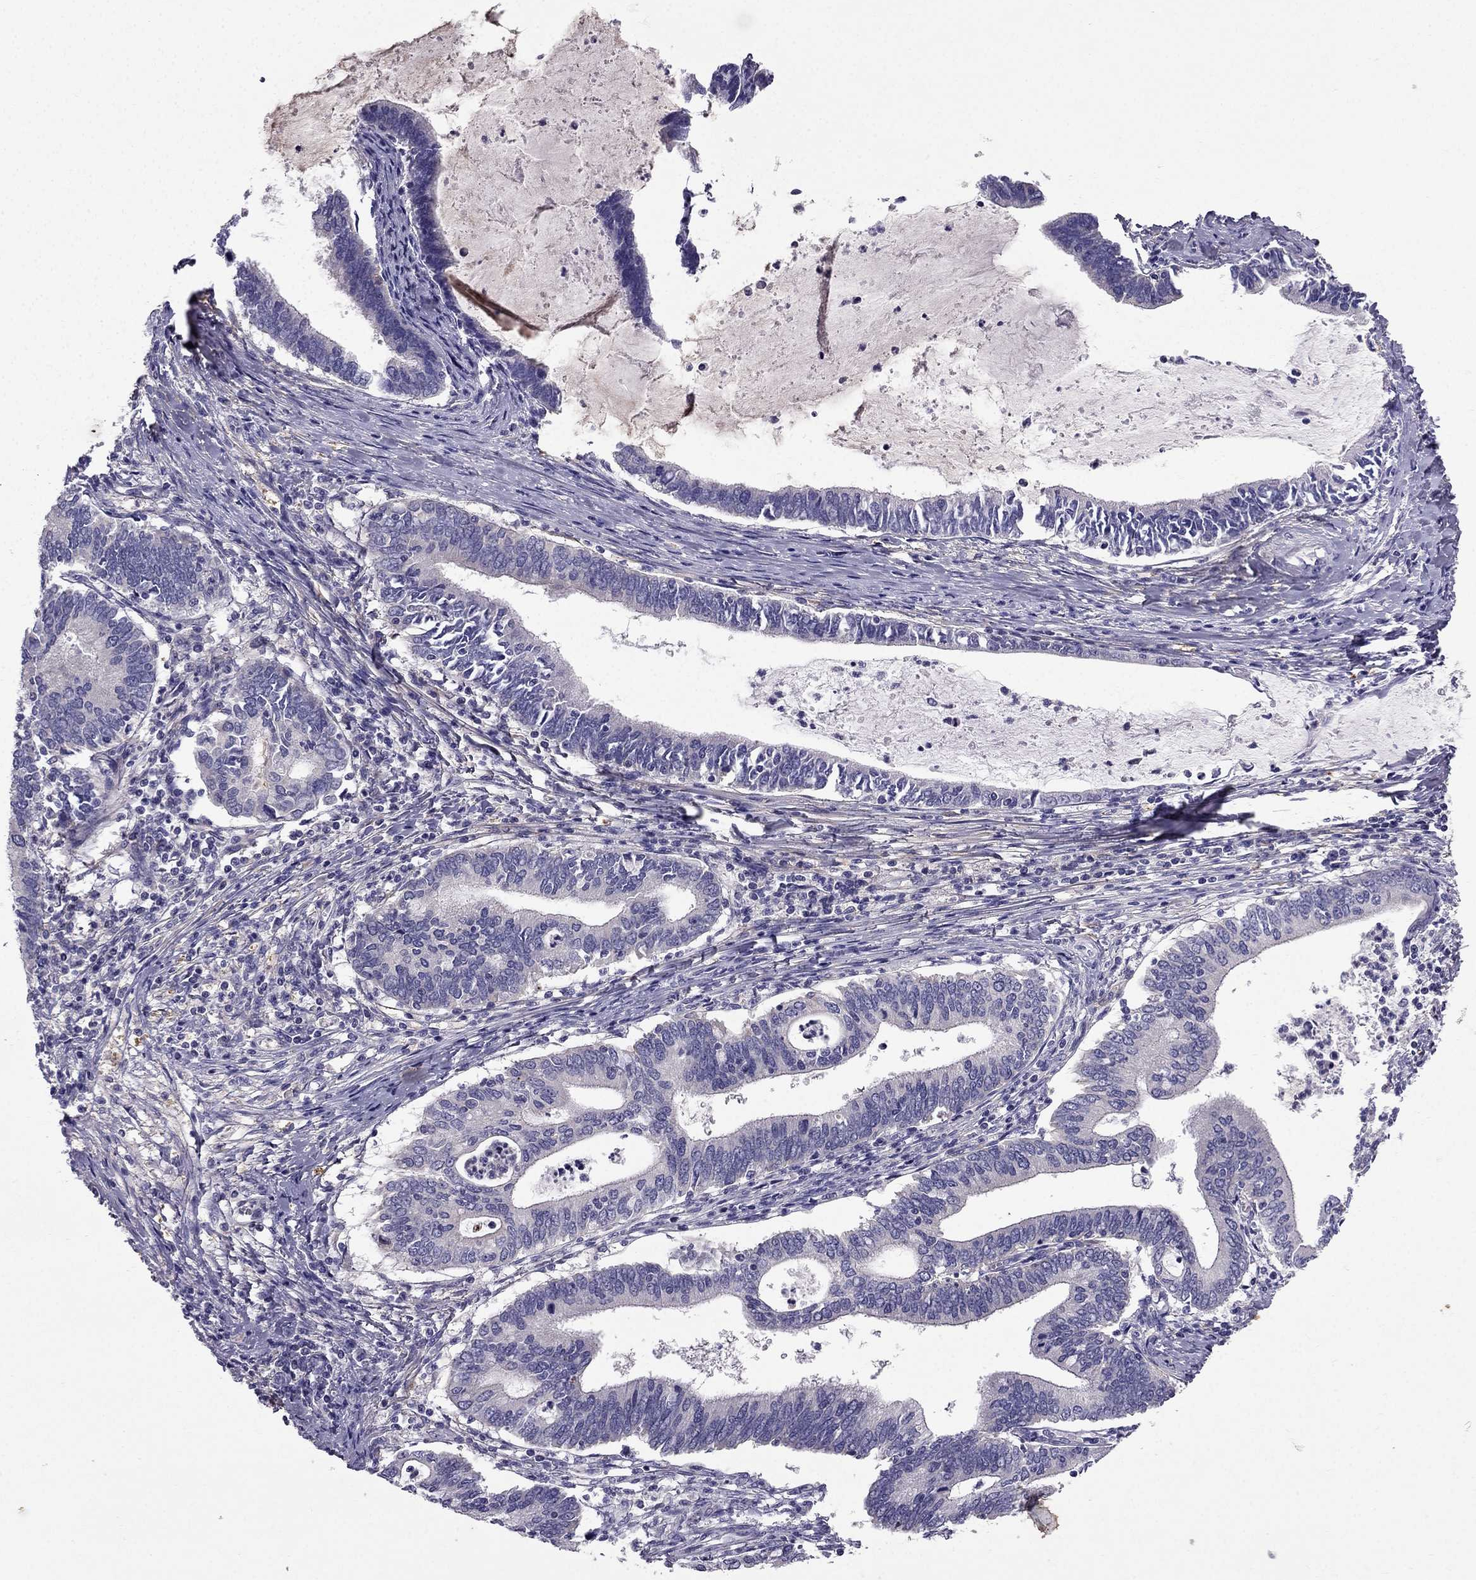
{"staining": {"intensity": "negative", "quantity": "none", "location": "none"}, "tissue": "cervical cancer", "cell_type": "Tumor cells", "image_type": "cancer", "snomed": [{"axis": "morphology", "description": "Adenocarcinoma, NOS"}, {"axis": "topography", "description": "Cervix"}], "caption": "The histopathology image demonstrates no staining of tumor cells in cervical adenocarcinoma.", "gene": "SYT5", "patient": {"sex": "female", "age": 42}}